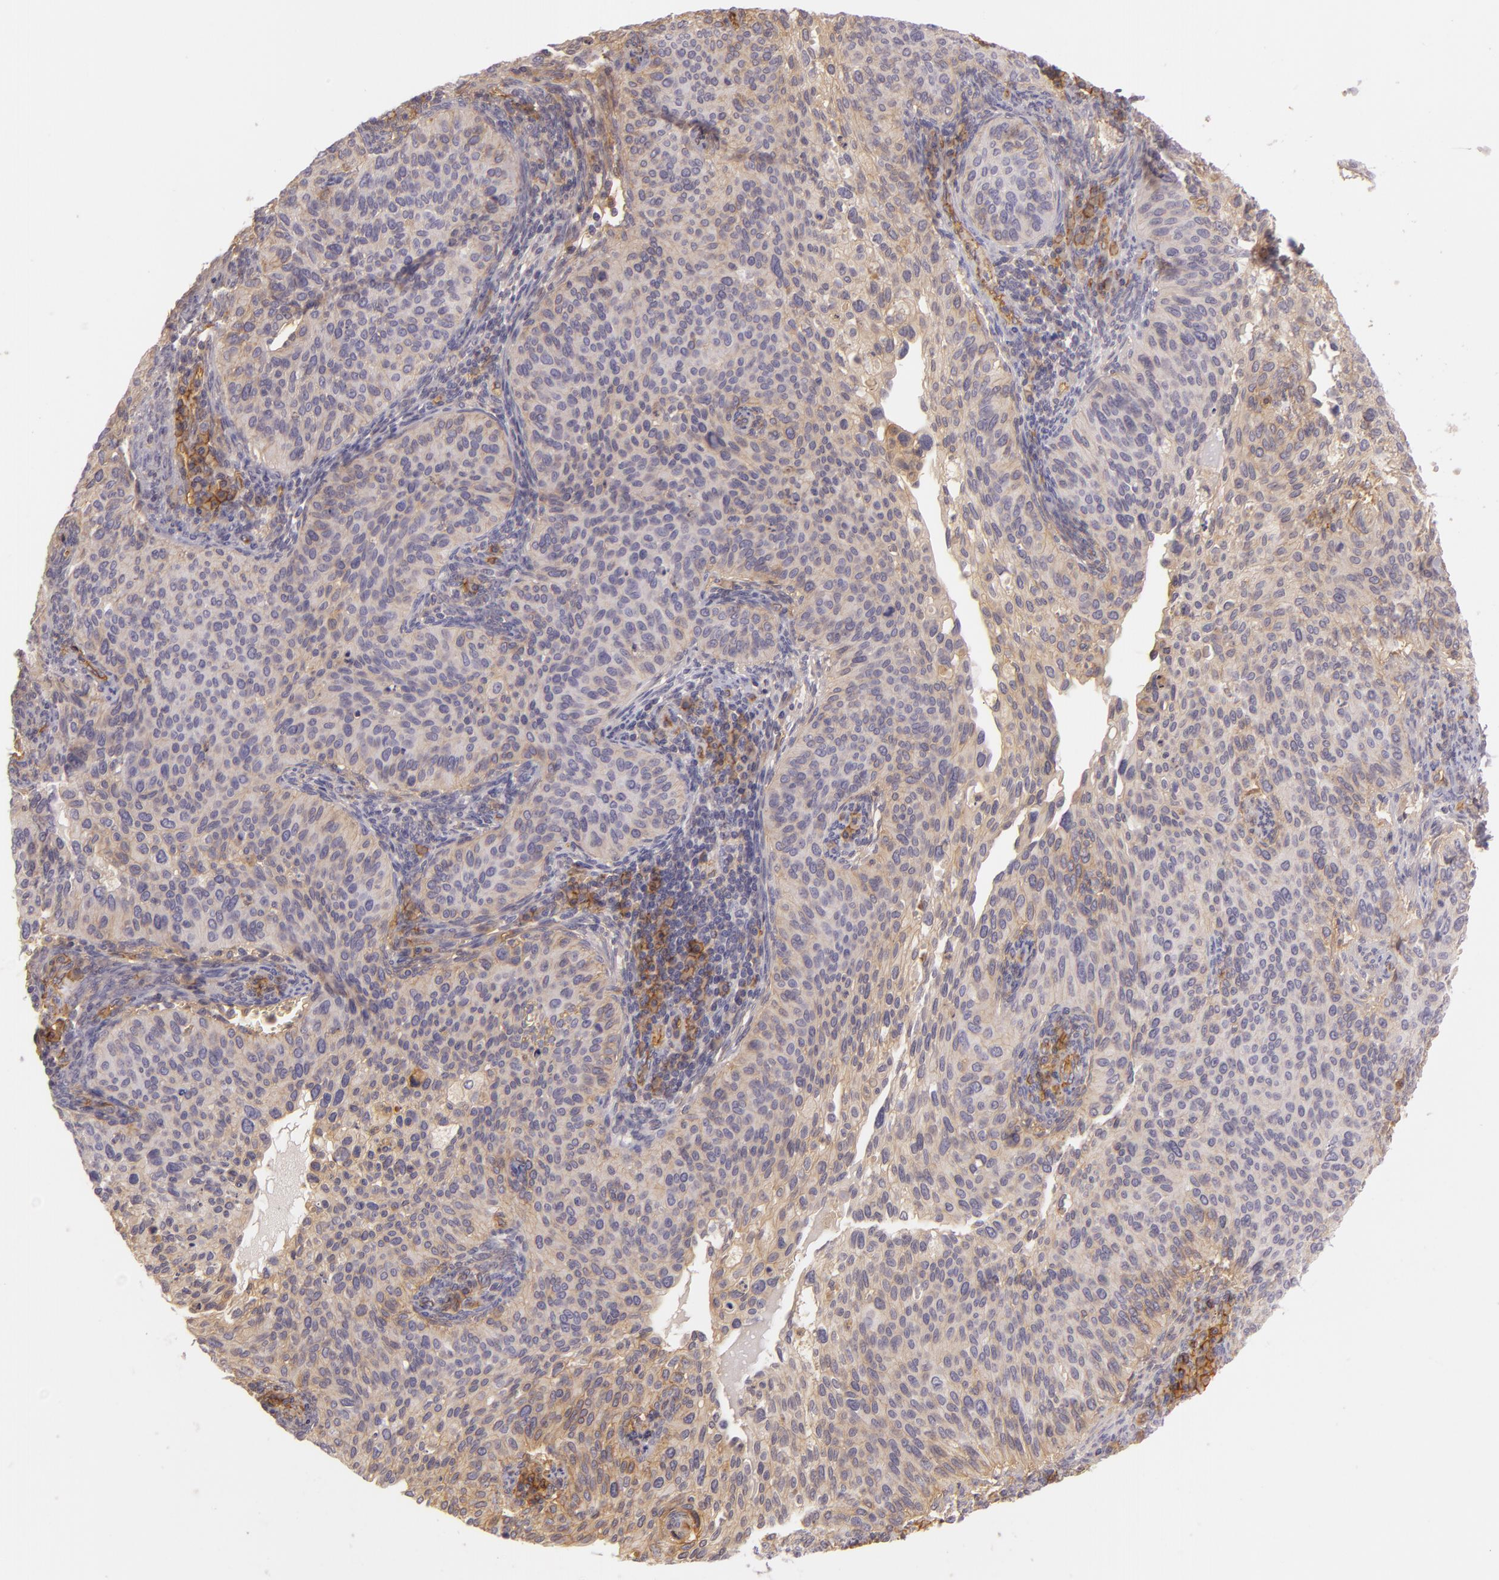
{"staining": {"intensity": "weak", "quantity": ">75%", "location": "cytoplasmic/membranous"}, "tissue": "cervical cancer", "cell_type": "Tumor cells", "image_type": "cancer", "snomed": [{"axis": "morphology", "description": "Adenocarcinoma, NOS"}, {"axis": "topography", "description": "Cervix"}], "caption": "Human cervical cancer stained for a protein (brown) exhibits weak cytoplasmic/membranous positive staining in approximately >75% of tumor cells.", "gene": "CD59", "patient": {"sex": "female", "age": 29}}